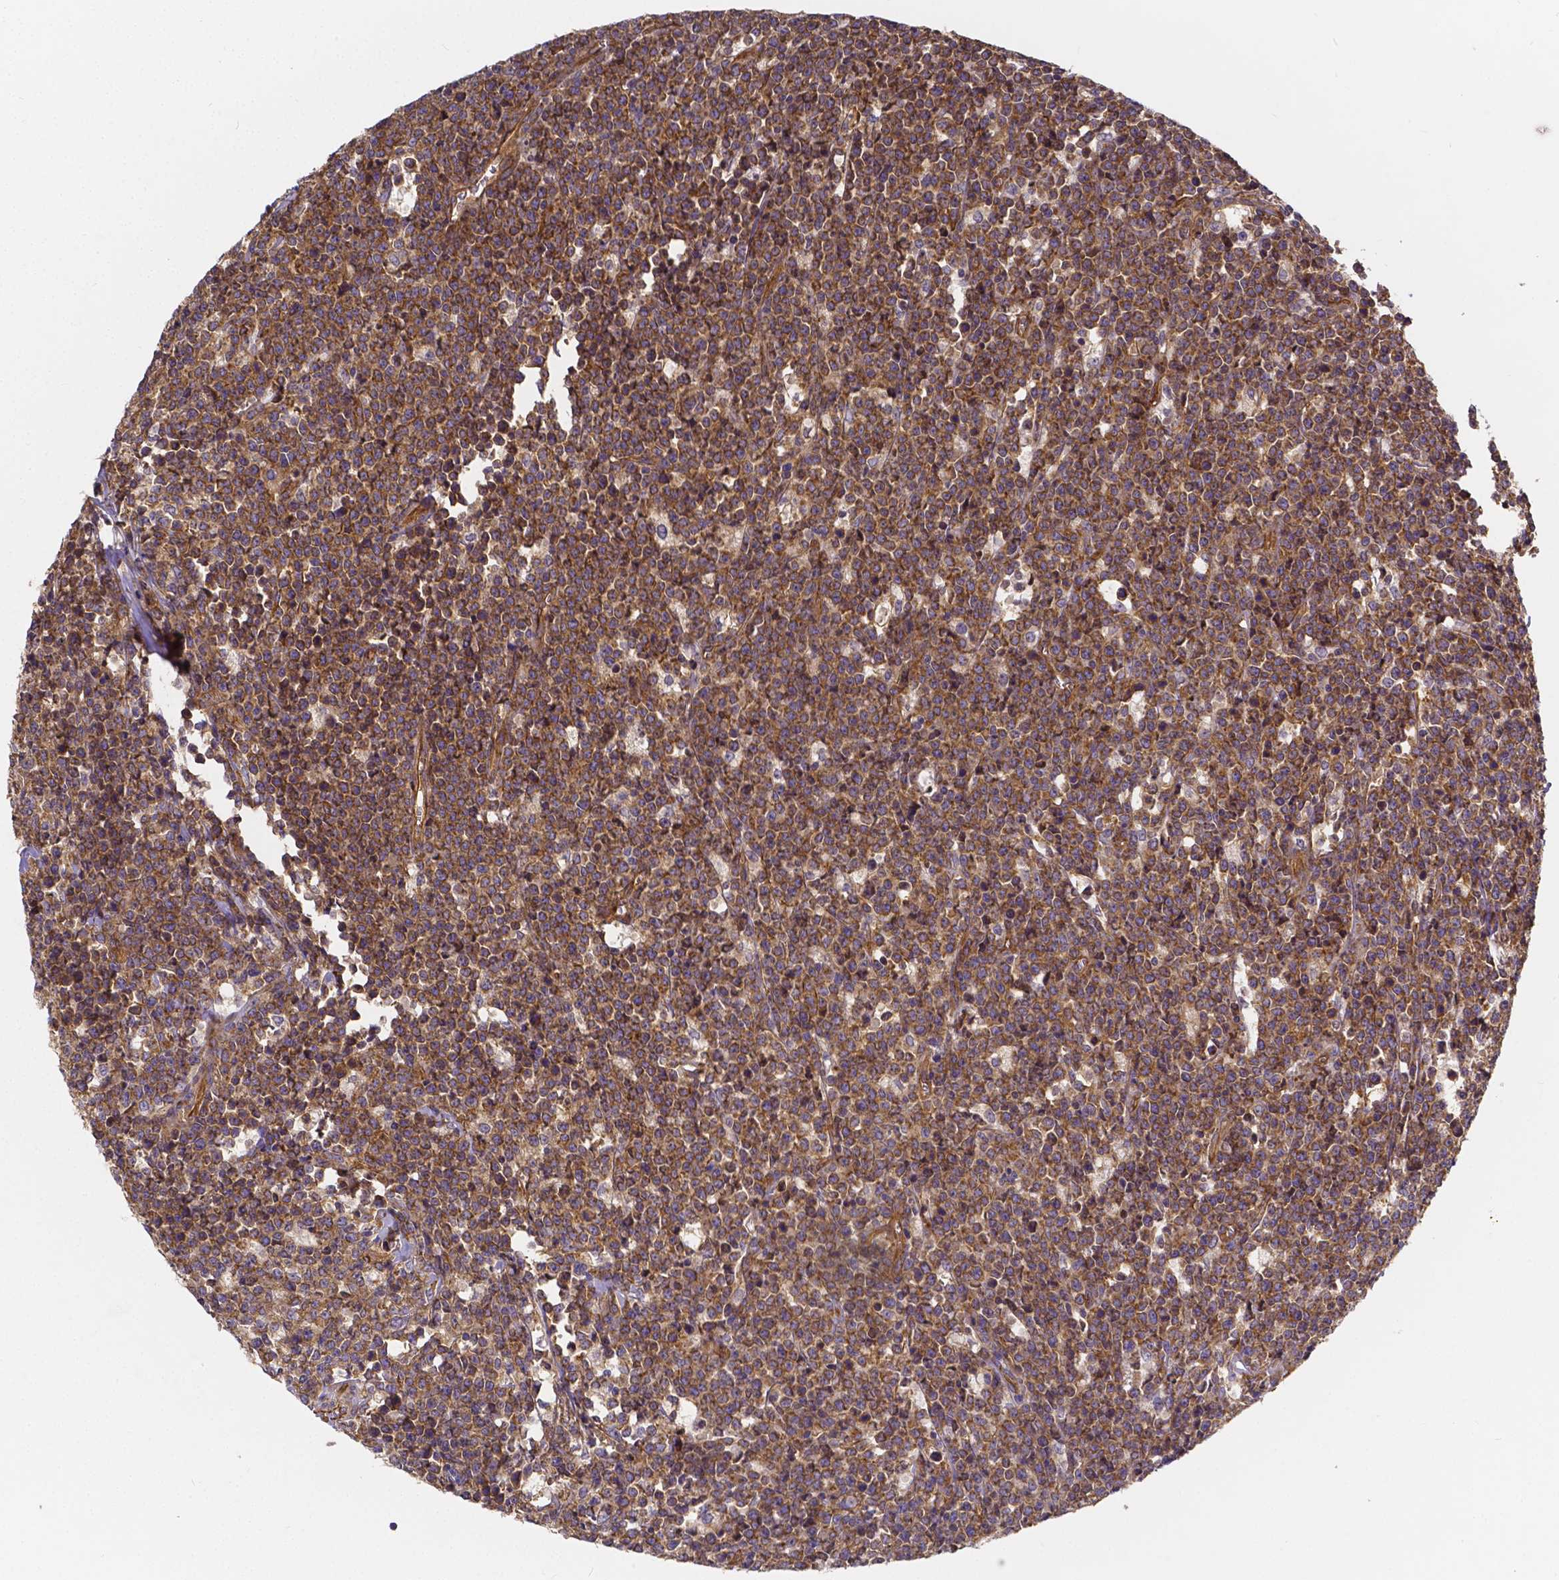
{"staining": {"intensity": "moderate", "quantity": ">75%", "location": "cytoplasmic/membranous"}, "tissue": "lymphoma", "cell_type": "Tumor cells", "image_type": "cancer", "snomed": [{"axis": "morphology", "description": "Malignant lymphoma, non-Hodgkin's type, High grade"}, {"axis": "topography", "description": "Small intestine"}], "caption": "Immunohistochemical staining of human lymphoma reveals medium levels of moderate cytoplasmic/membranous staining in approximately >75% of tumor cells. The protein of interest is shown in brown color, while the nuclei are stained blue.", "gene": "CLINT1", "patient": {"sex": "female", "age": 56}}